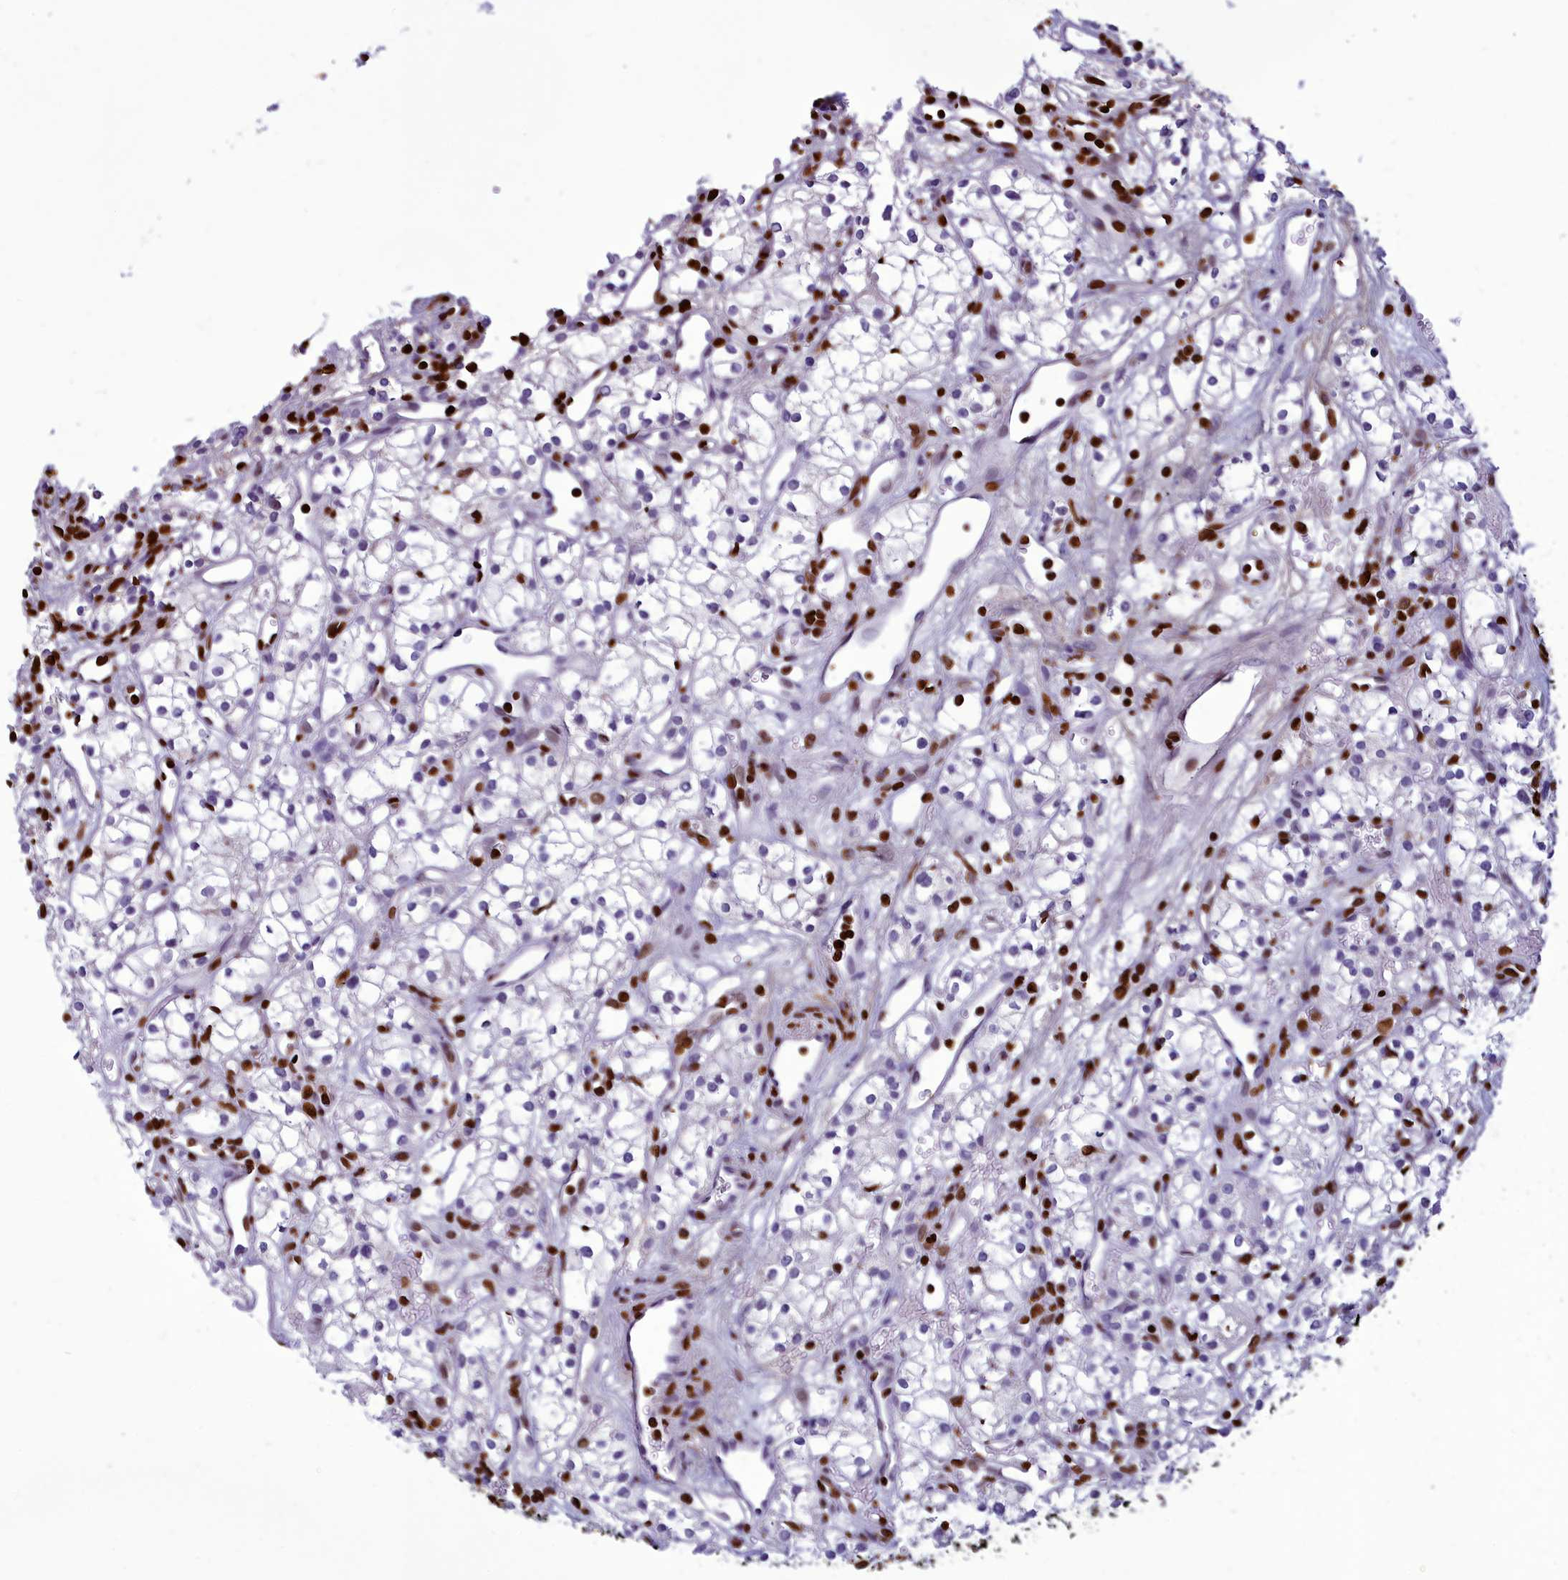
{"staining": {"intensity": "negative", "quantity": "none", "location": "none"}, "tissue": "renal cancer", "cell_type": "Tumor cells", "image_type": "cancer", "snomed": [{"axis": "morphology", "description": "Adenocarcinoma, NOS"}, {"axis": "topography", "description": "Kidney"}], "caption": "Immunohistochemistry photomicrograph of human renal cancer stained for a protein (brown), which shows no positivity in tumor cells.", "gene": "AKAP17A", "patient": {"sex": "male", "age": 59}}